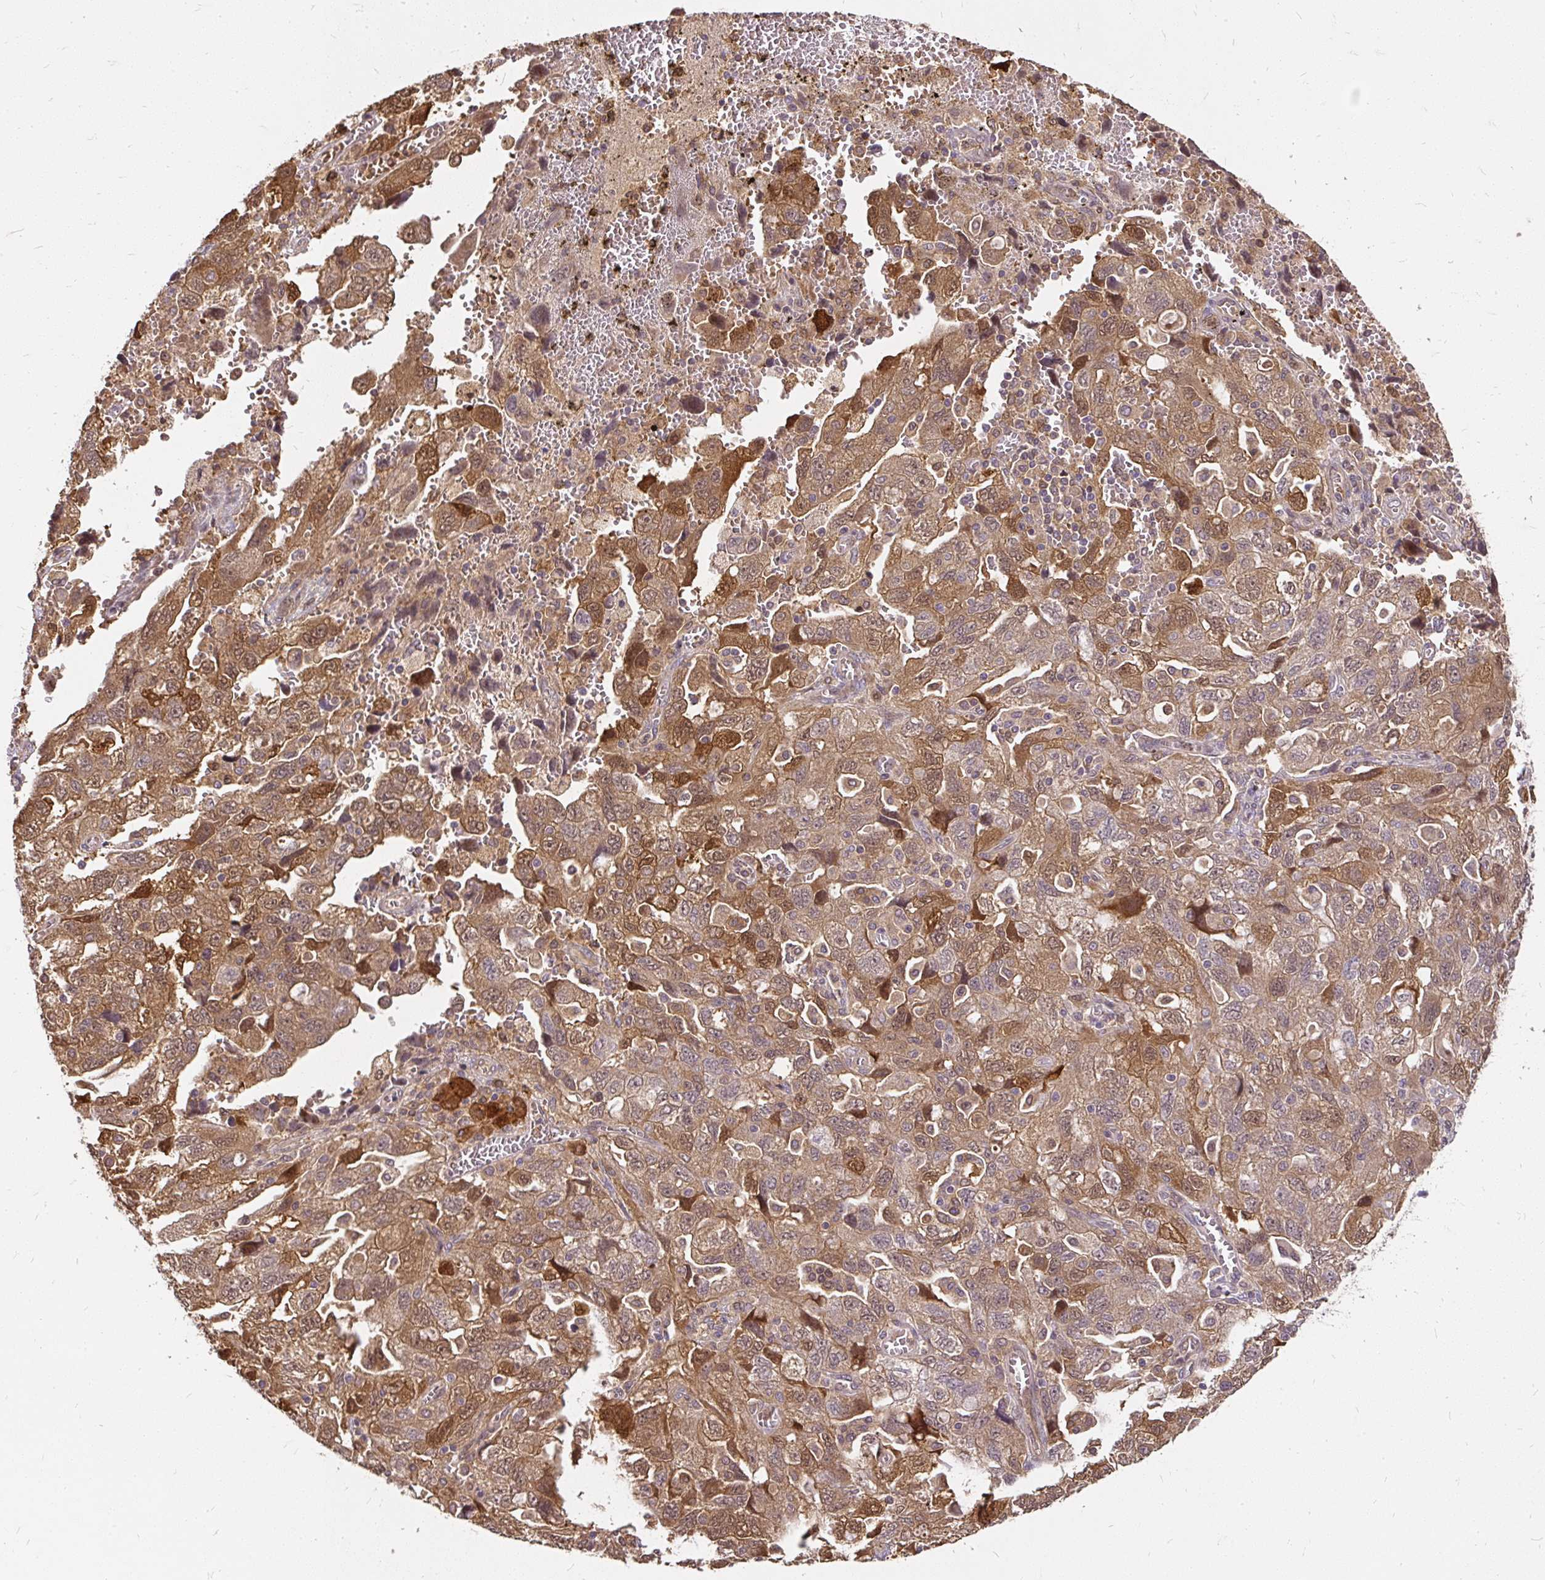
{"staining": {"intensity": "moderate", "quantity": ">75%", "location": "cytoplasmic/membranous"}, "tissue": "ovarian cancer", "cell_type": "Tumor cells", "image_type": "cancer", "snomed": [{"axis": "morphology", "description": "Carcinoma, NOS"}, {"axis": "morphology", "description": "Cystadenocarcinoma, serous, NOS"}, {"axis": "topography", "description": "Ovary"}], "caption": "Ovarian cancer (carcinoma) stained for a protein exhibits moderate cytoplasmic/membranous positivity in tumor cells.", "gene": "AP5S1", "patient": {"sex": "female", "age": 69}}